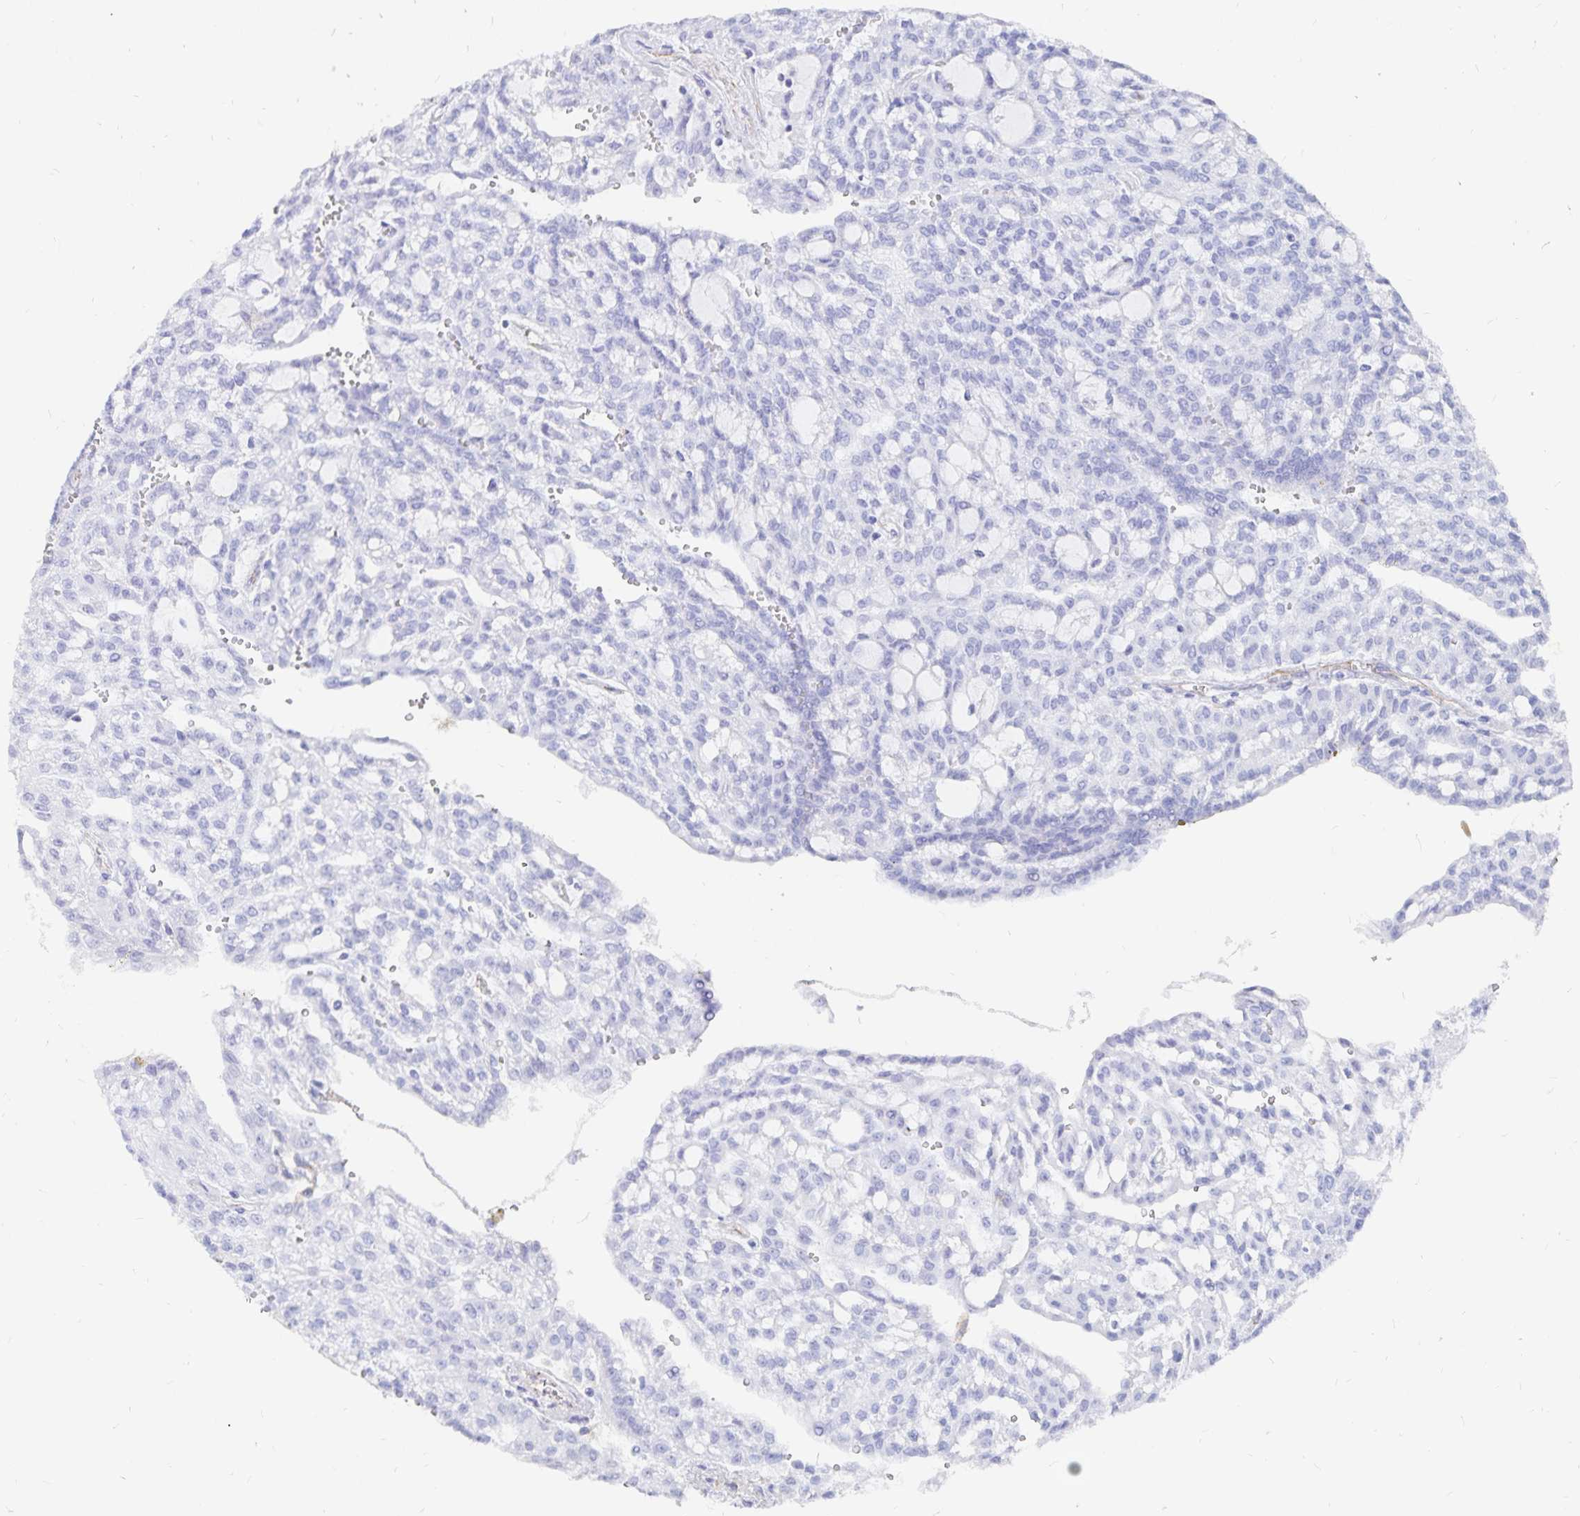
{"staining": {"intensity": "negative", "quantity": "none", "location": "none"}, "tissue": "renal cancer", "cell_type": "Tumor cells", "image_type": "cancer", "snomed": [{"axis": "morphology", "description": "Adenocarcinoma, NOS"}, {"axis": "topography", "description": "Kidney"}], "caption": "IHC photomicrograph of renal adenocarcinoma stained for a protein (brown), which demonstrates no positivity in tumor cells.", "gene": "INSL5", "patient": {"sex": "male", "age": 63}}